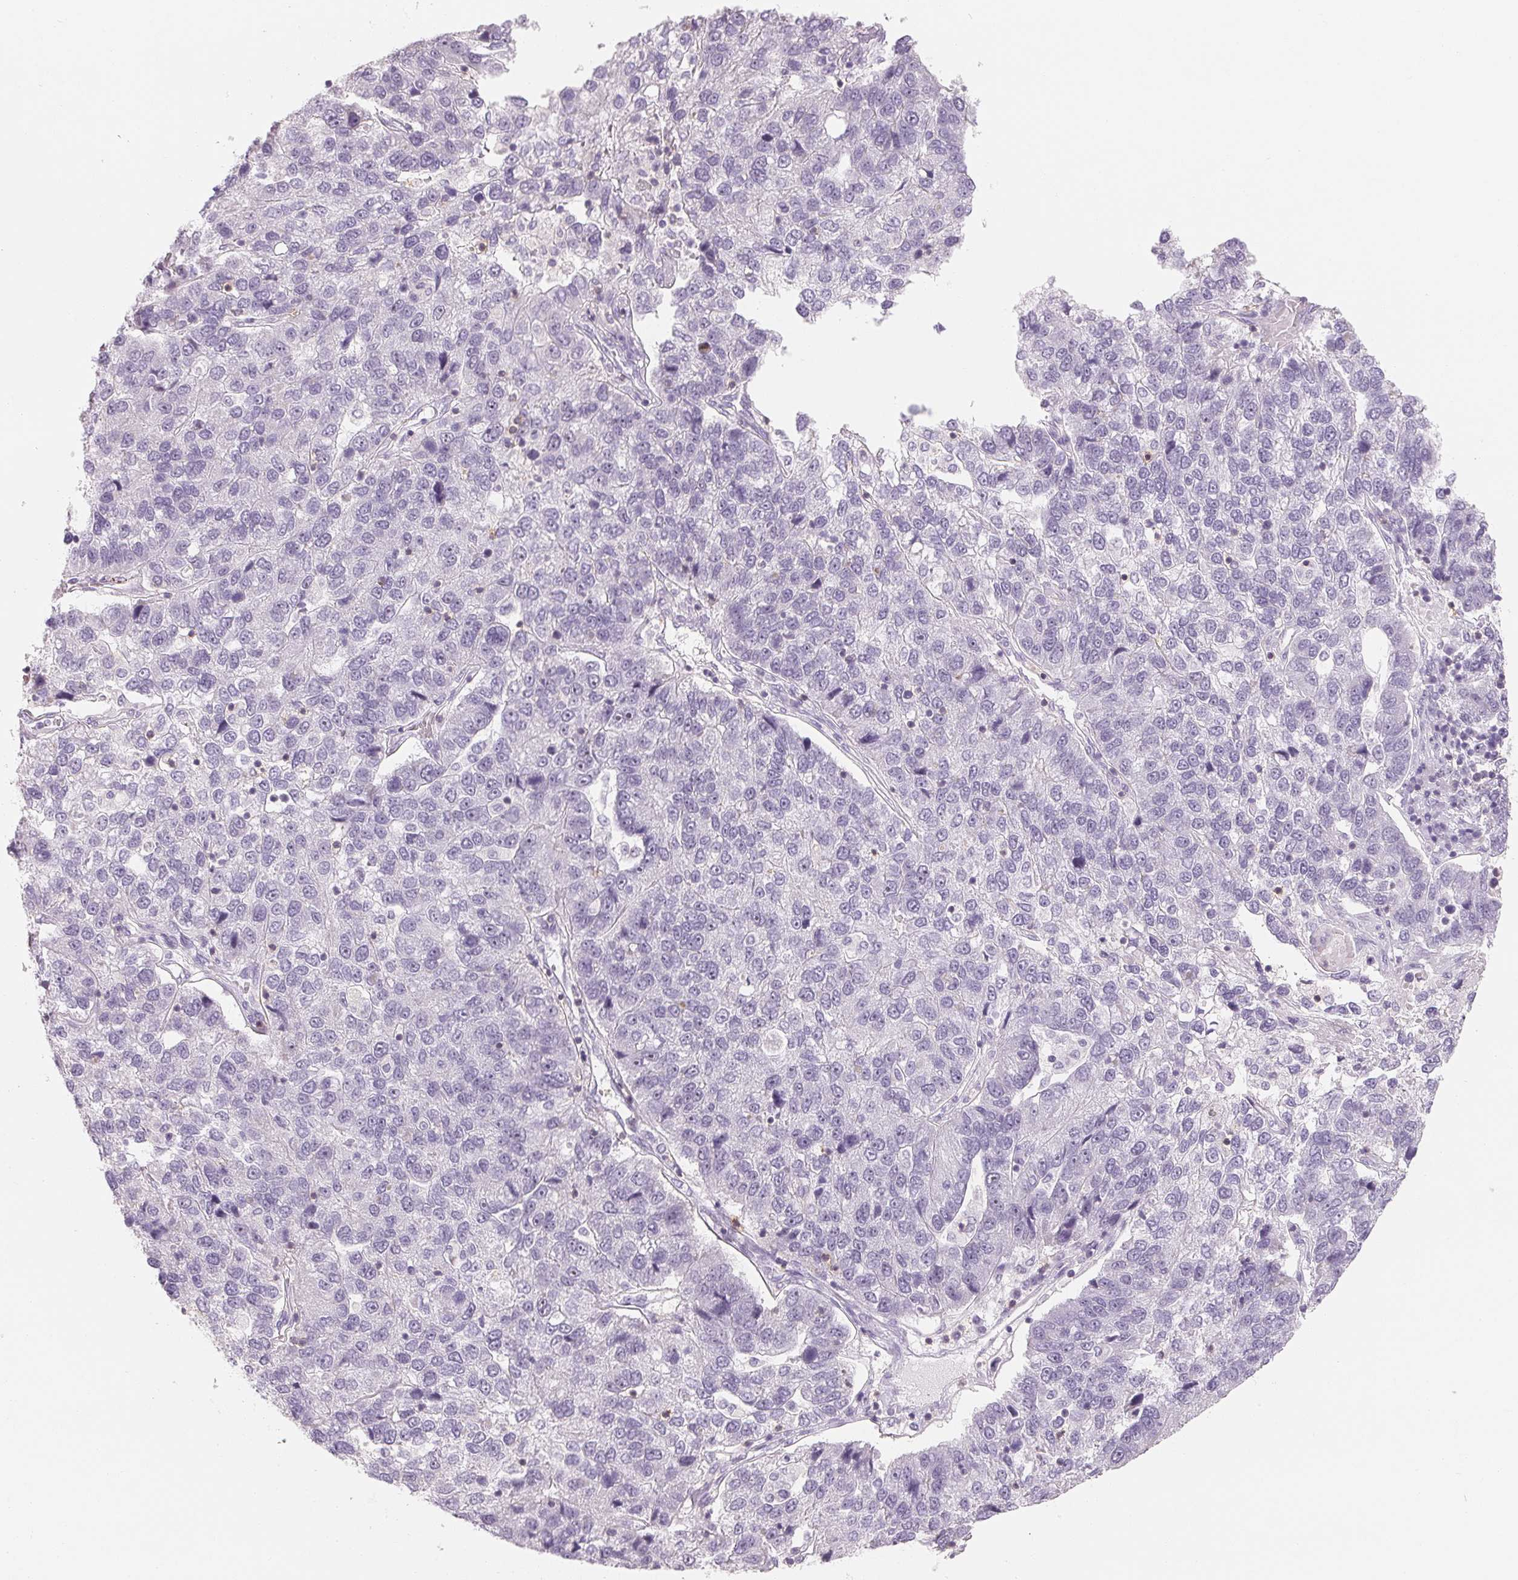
{"staining": {"intensity": "negative", "quantity": "none", "location": "none"}, "tissue": "pancreatic cancer", "cell_type": "Tumor cells", "image_type": "cancer", "snomed": [{"axis": "morphology", "description": "Adenocarcinoma, NOS"}, {"axis": "topography", "description": "Pancreas"}], "caption": "A photomicrograph of human adenocarcinoma (pancreatic) is negative for staining in tumor cells. The staining was performed using DAB to visualize the protein expression in brown, while the nuclei were stained in blue with hematoxylin (Magnification: 20x).", "gene": "CD69", "patient": {"sex": "female", "age": 61}}